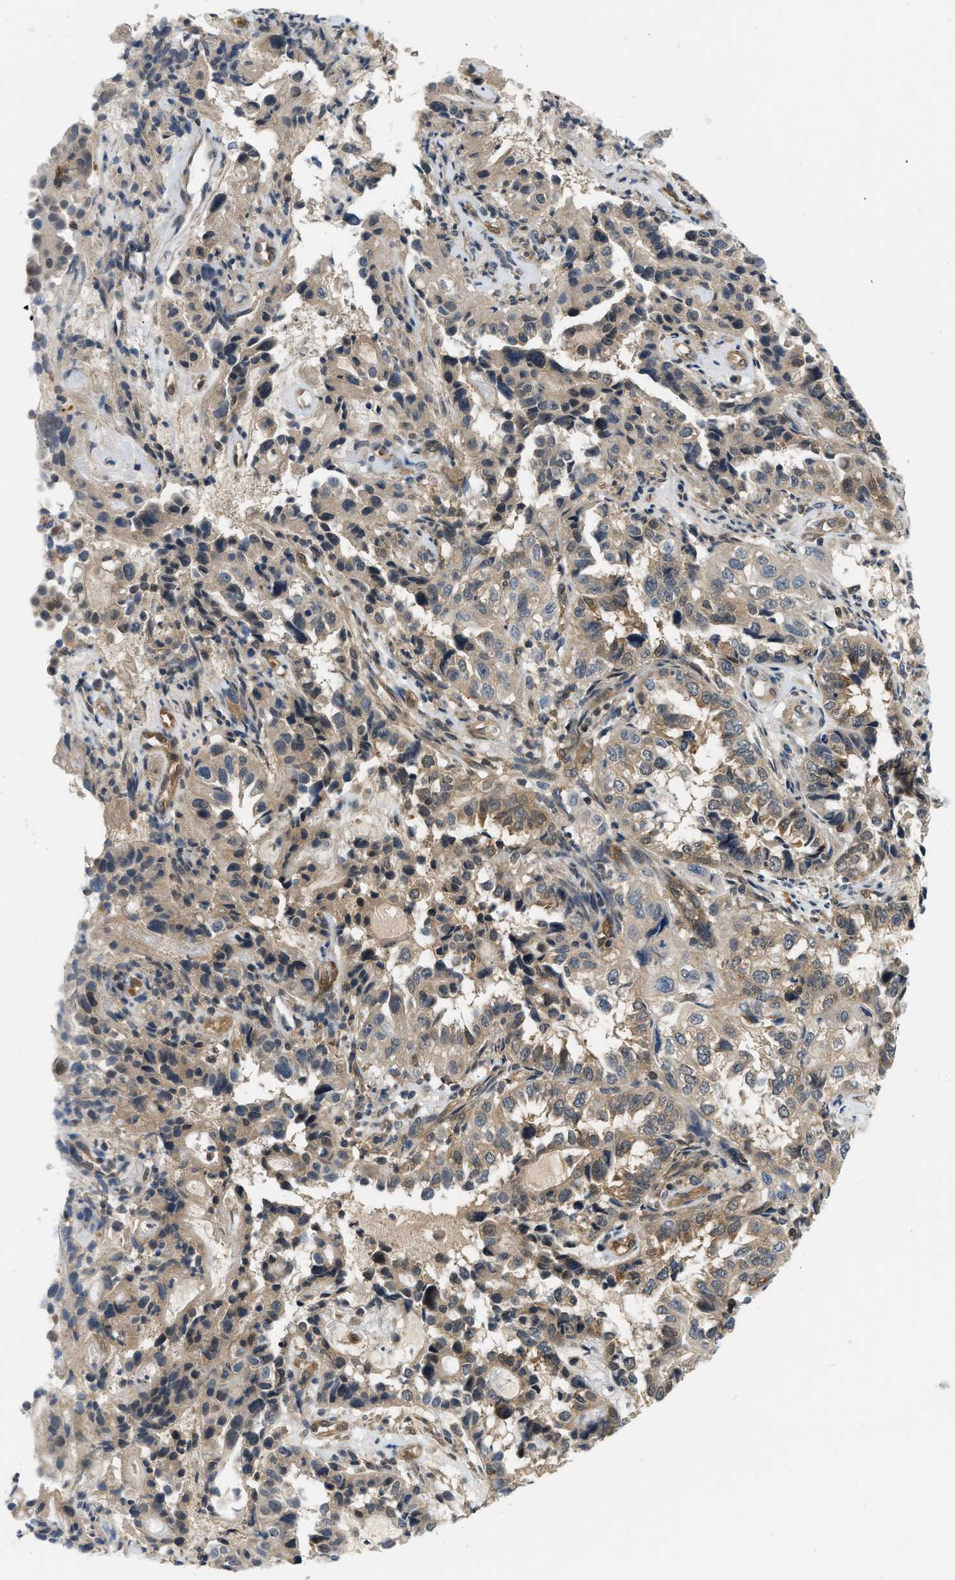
{"staining": {"intensity": "moderate", "quantity": ">75%", "location": "cytoplasmic/membranous,nuclear"}, "tissue": "endometrial cancer", "cell_type": "Tumor cells", "image_type": "cancer", "snomed": [{"axis": "morphology", "description": "Adenocarcinoma, NOS"}, {"axis": "topography", "description": "Endometrium"}], "caption": "Immunohistochemical staining of human endometrial cancer (adenocarcinoma) reveals medium levels of moderate cytoplasmic/membranous and nuclear protein expression in about >75% of tumor cells. The protein of interest is shown in brown color, while the nuclei are stained blue.", "gene": "EIF4EBP2", "patient": {"sex": "female", "age": 85}}